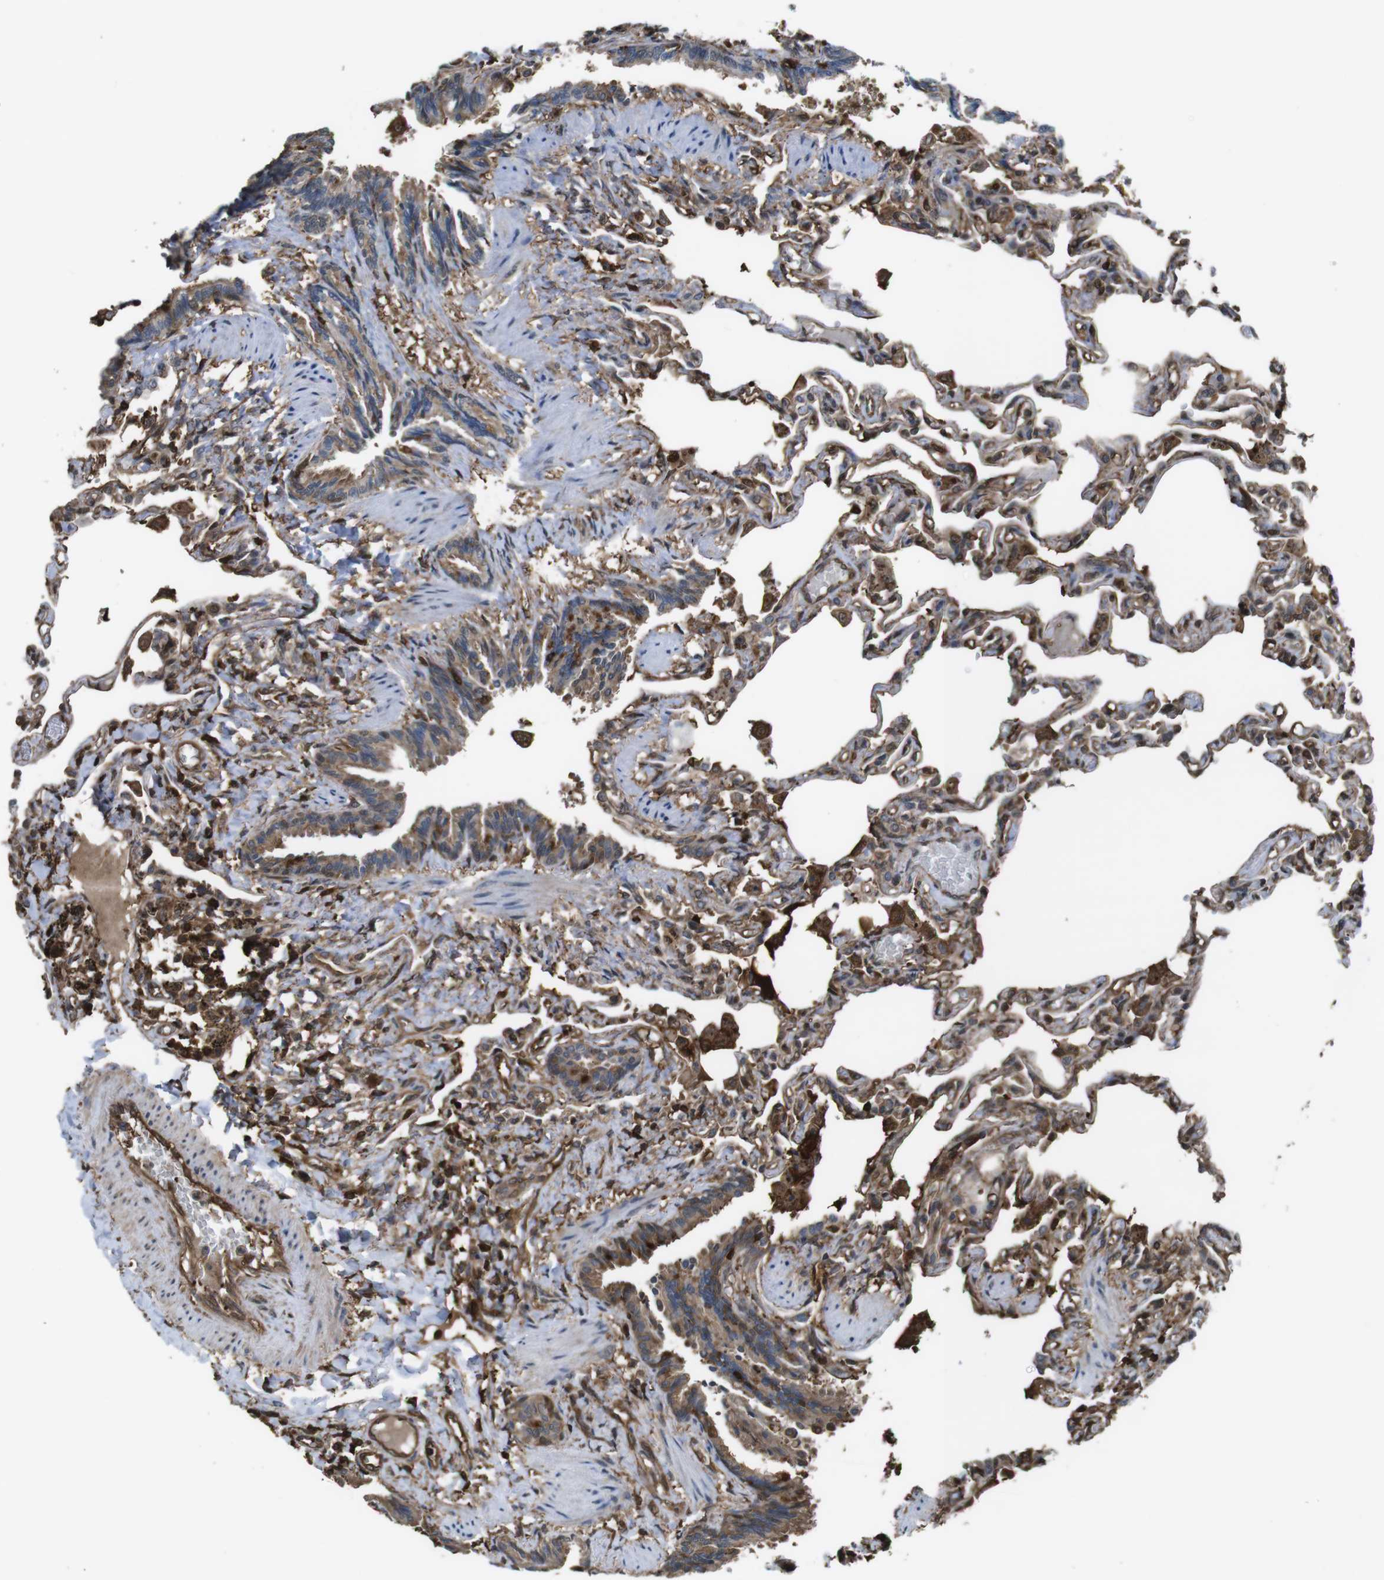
{"staining": {"intensity": "moderate", "quantity": ">75%", "location": "cytoplasmic/membranous"}, "tissue": "lung", "cell_type": "Alveolar cells", "image_type": "normal", "snomed": [{"axis": "morphology", "description": "Normal tissue, NOS"}, {"axis": "topography", "description": "Lung"}], "caption": "High-power microscopy captured an immunohistochemistry image of benign lung, revealing moderate cytoplasmic/membranous expression in approximately >75% of alveolar cells. Nuclei are stained in blue.", "gene": "ARHGDIA", "patient": {"sex": "male", "age": 21}}